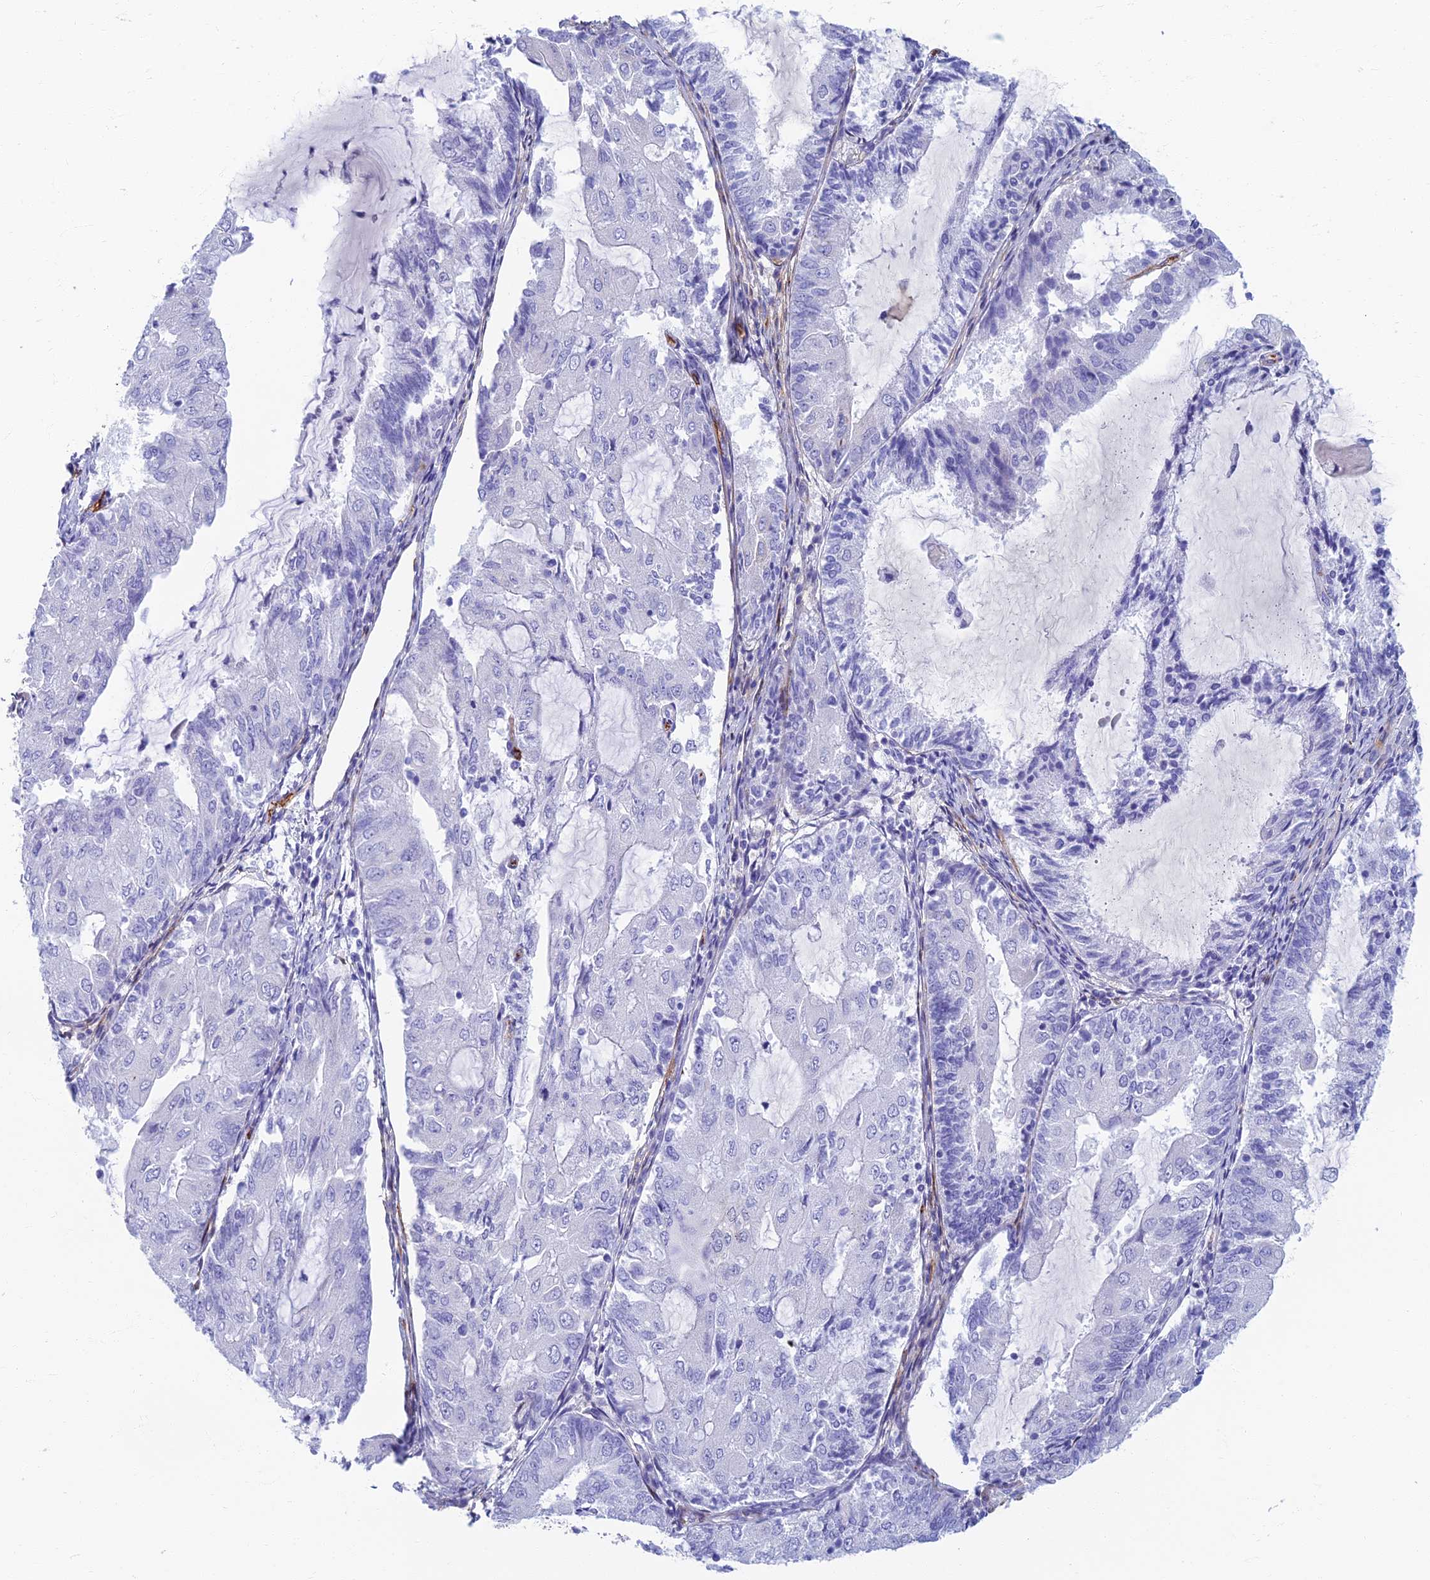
{"staining": {"intensity": "negative", "quantity": "none", "location": "none"}, "tissue": "endometrial cancer", "cell_type": "Tumor cells", "image_type": "cancer", "snomed": [{"axis": "morphology", "description": "Adenocarcinoma, NOS"}, {"axis": "topography", "description": "Endometrium"}], "caption": "An immunohistochemistry (IHC) histopathology image of endometrial cancer is shown. There is no staining in tumor cells of endometrial cancer.", "gene": "ETFRF1", "patient": {"sex": "female", "age": 81}}